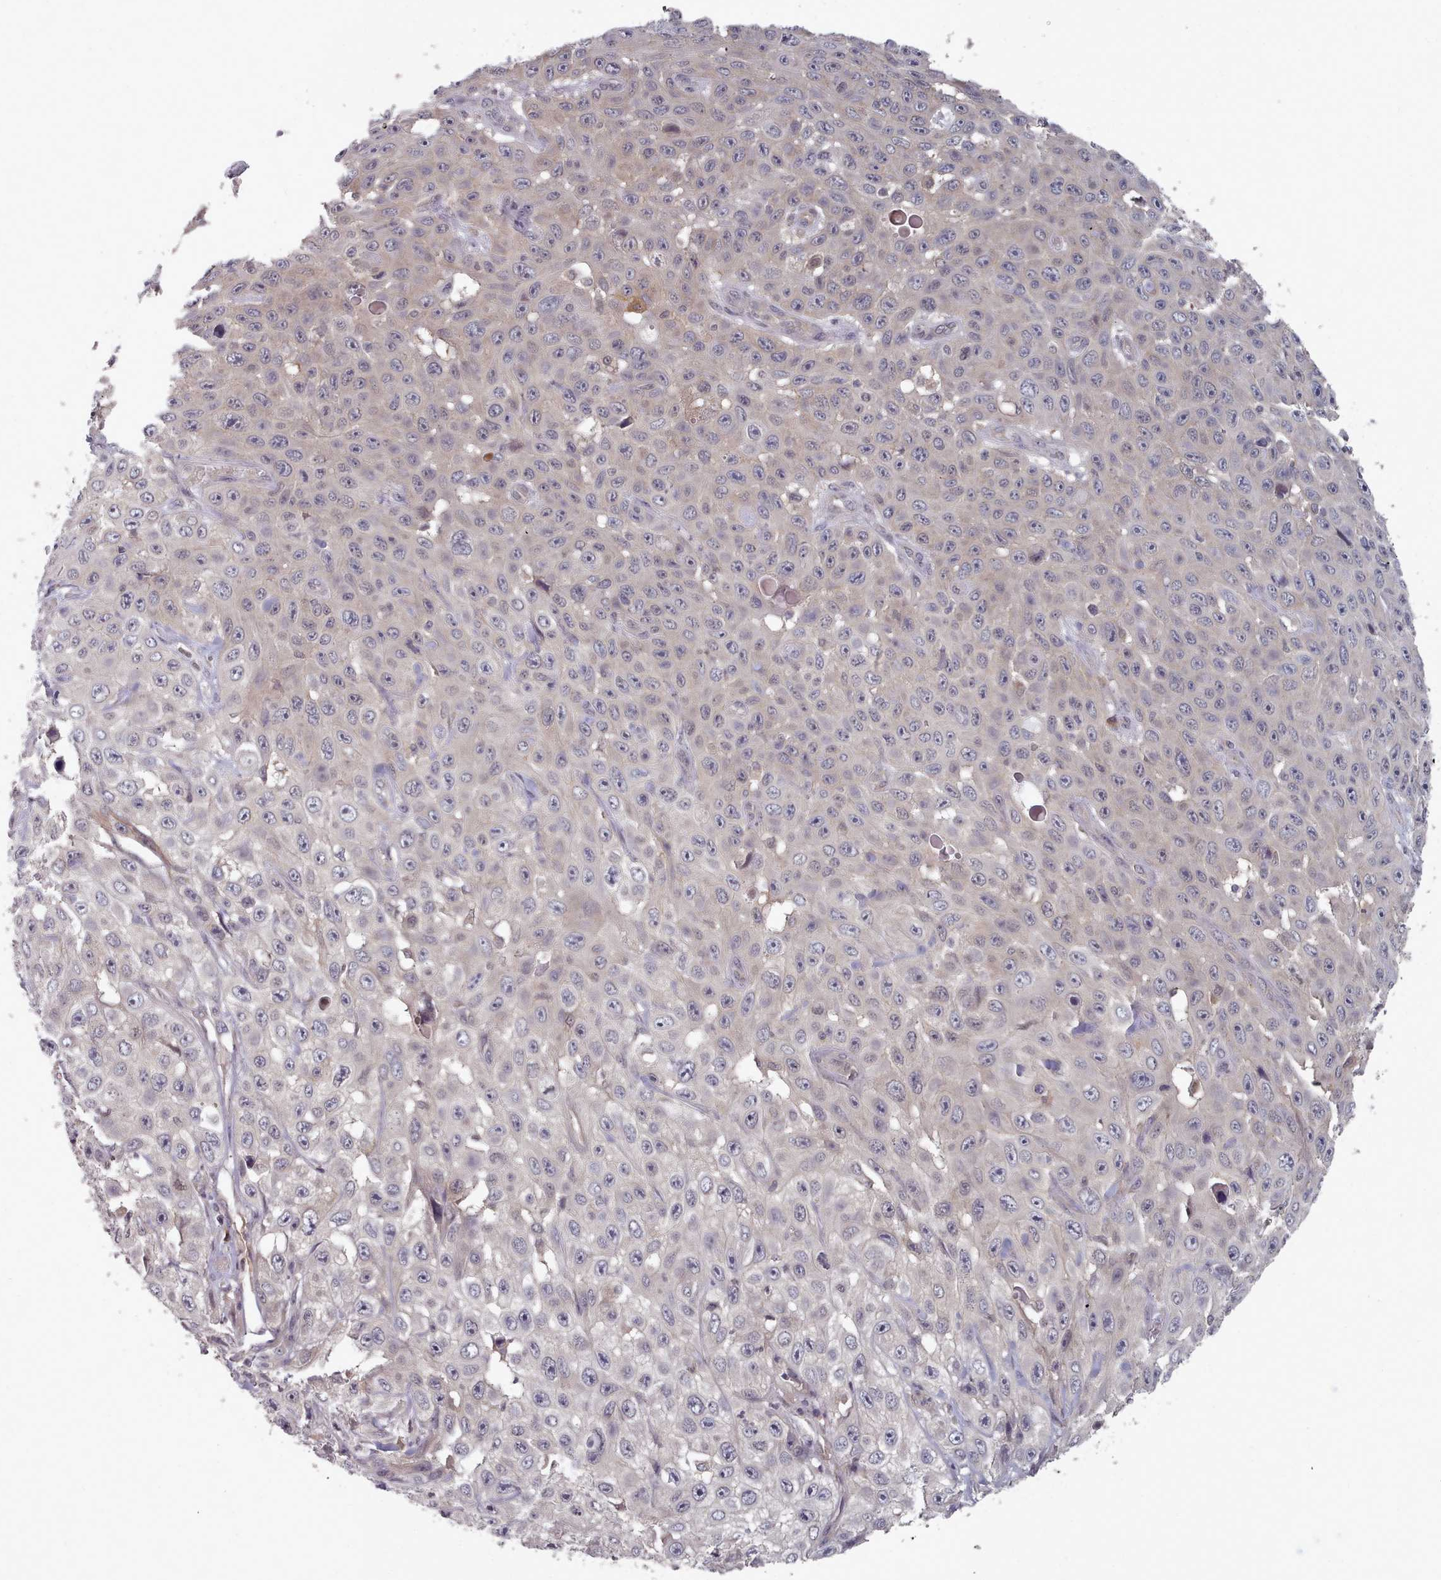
{"staining": {"intensity": "weak", "quantity": "<25%", "location": "cytoplasmic/membranous"}, "tissue": "skin cancer", "cell_type": "Tumor cells", "image_type": "cancer", "snomed": [{"axis": "morphology", "description": "Squamous cell carcinoma, NOS"}, {"axis": "topography", "description": "Skin"}], "caption": "IHC micrograph of human skin cancer (squamous cell carcinoma) stained for a protein (brown), which shows no positivity in tumor cells.", "gene": "HYAL3", "patient": {"sex": "male", "age": 82}}